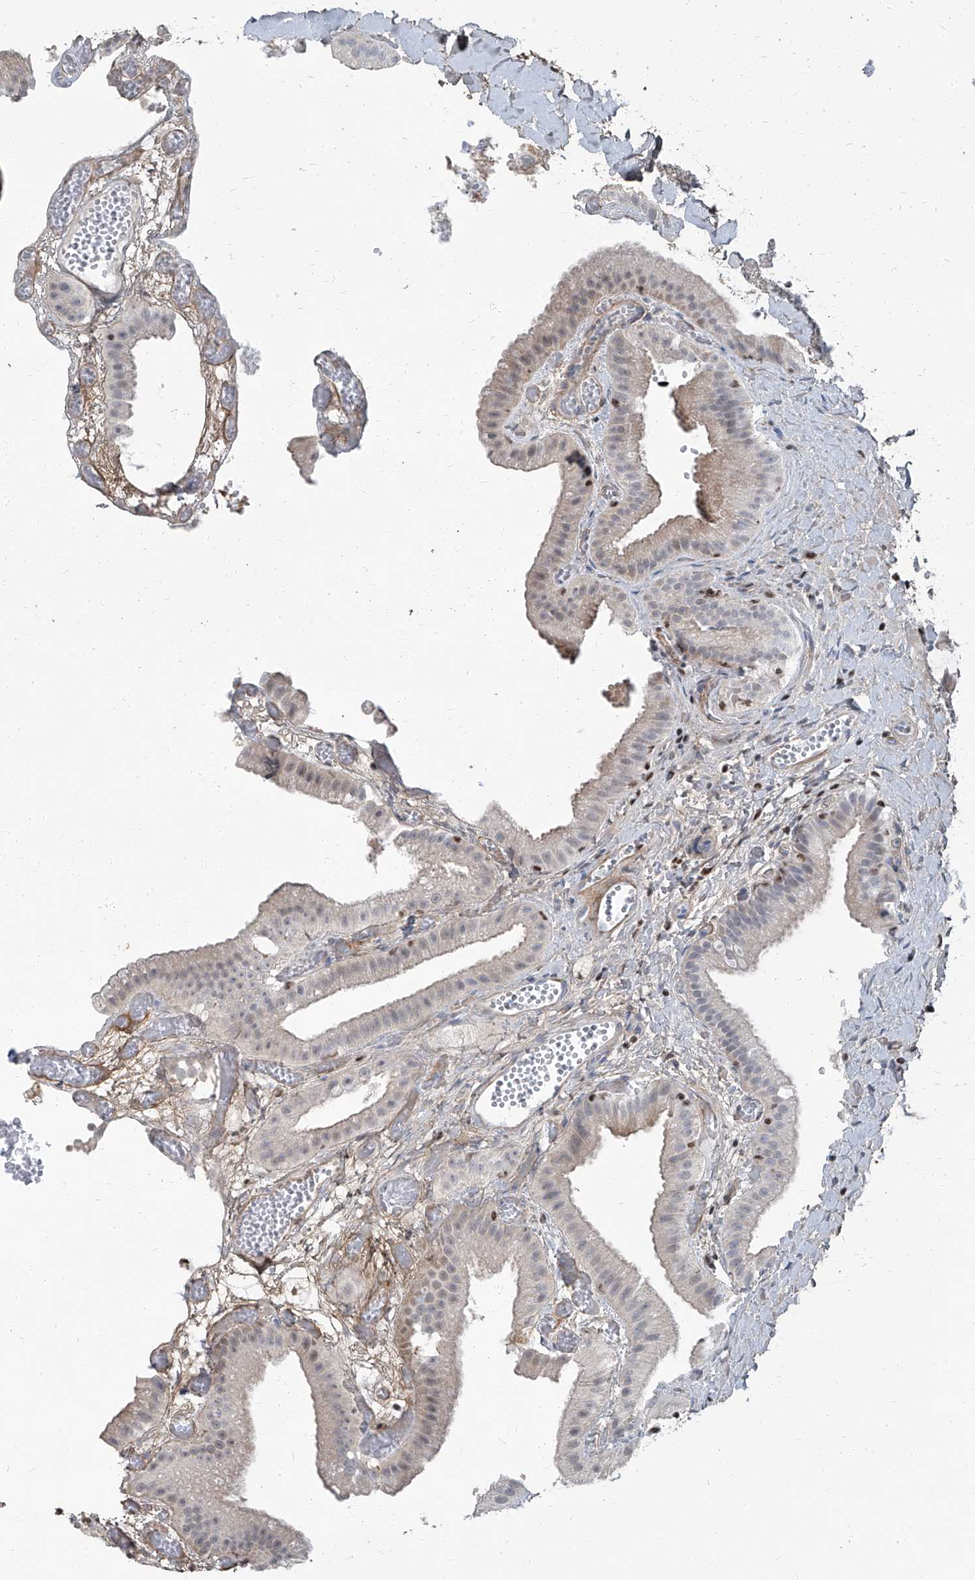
{"staining": {"intensity": "weak", "quantity": "<25%", "location": "nuclear"}, "tissue": "gallbladder", "cell_type": "Glandular cells", "image_type": "normal", "snomed": [{"axis": "morphology", "description": "Normal tissue, NOS"}, {"axis": "topography", "description": "Gallbladder"}], "caption": "Protein analysis of unremarkable gallbladder exhibits no significant expression in glandular cells. (Immunohistochemistry, brightfield microscopy, high magnification).", "gene": "HOXA3", "patient": {"sex": "female", "age": 64}}